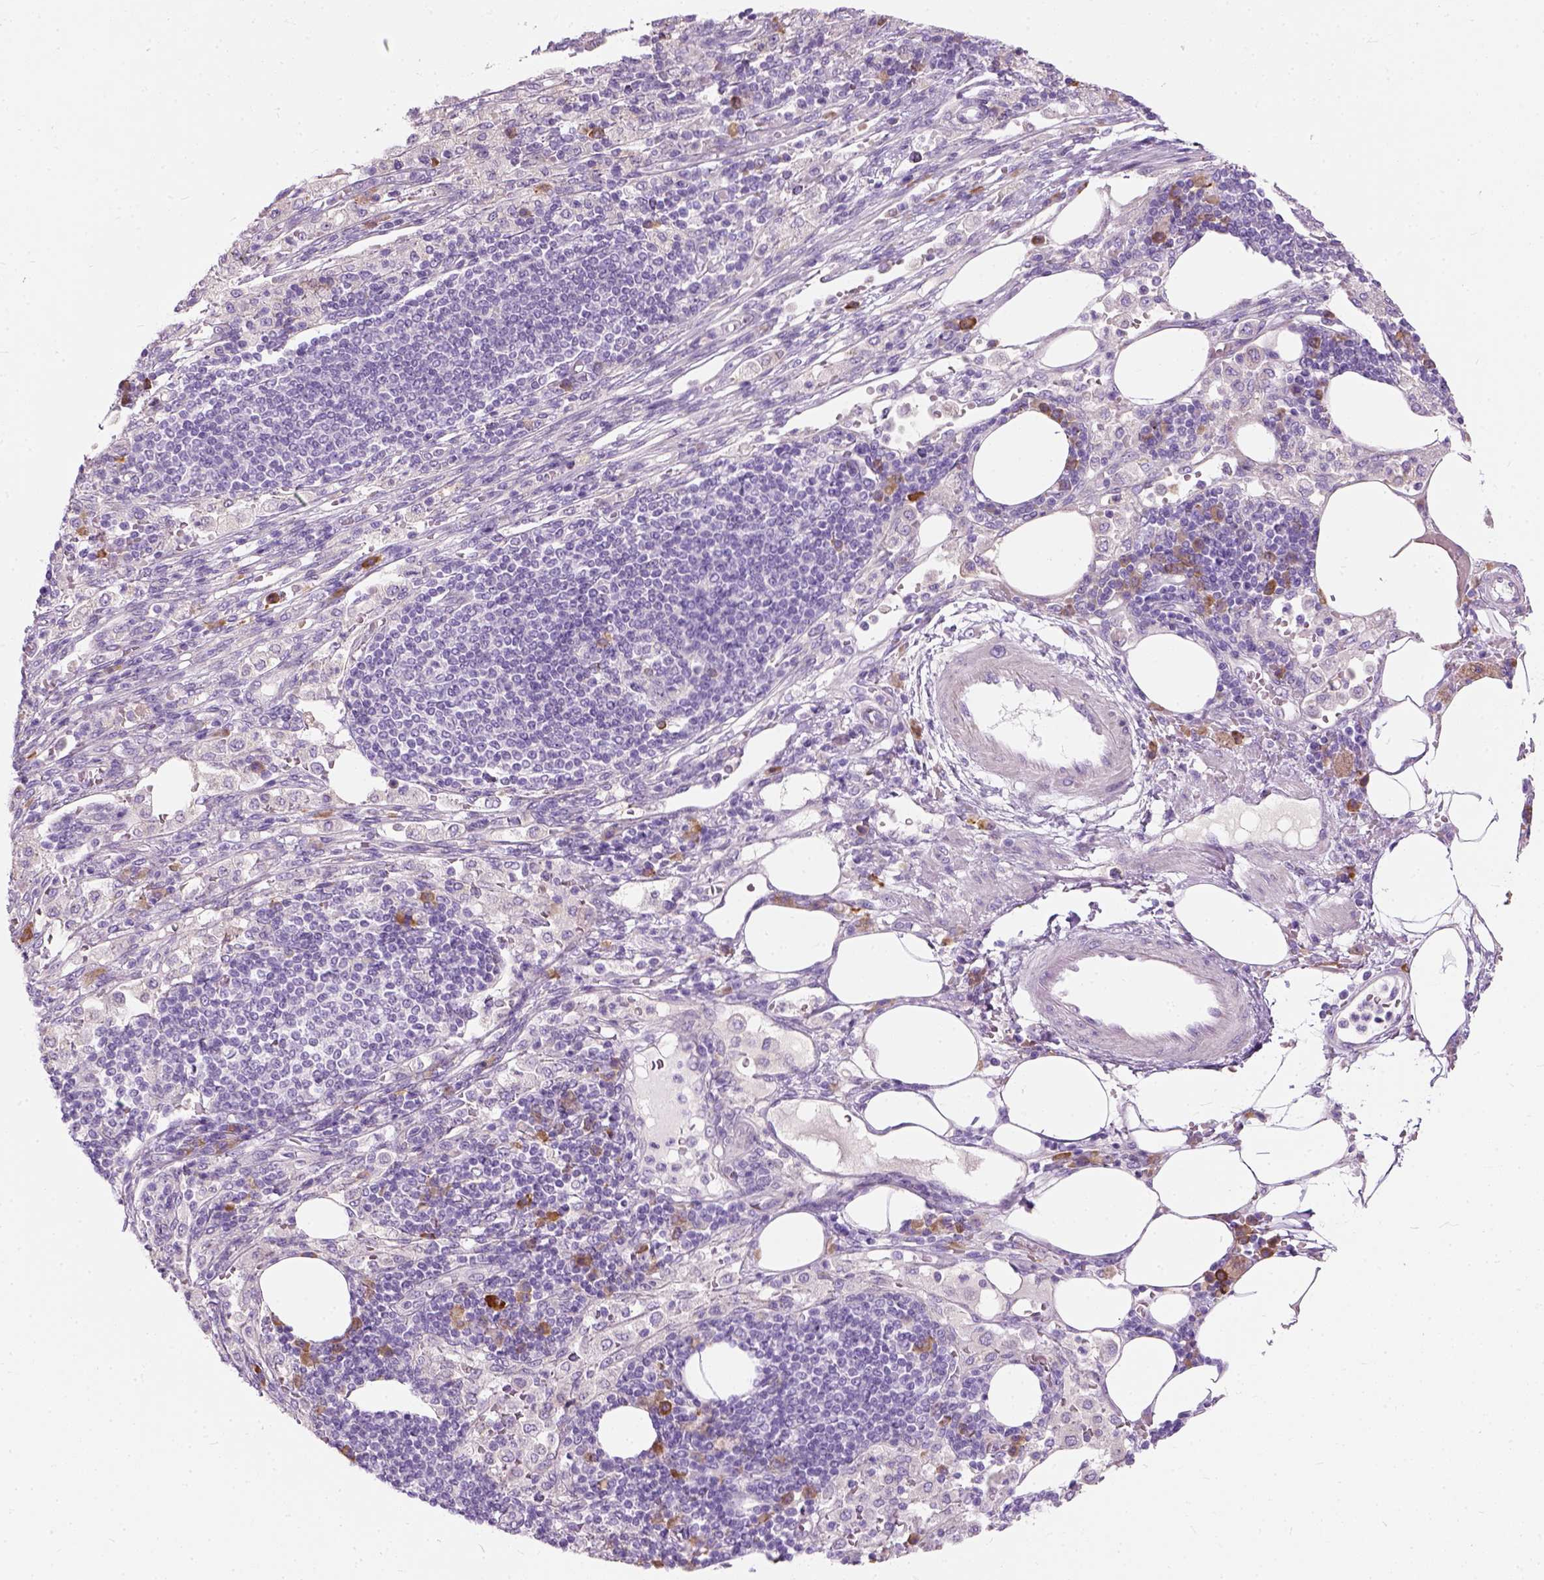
{"staining": {"intensity": "negative", "quantity": "none", "location": "none"}, "tissue": "pancreatic cancer", "cell_type": "Tumor cells", "image_type": "cancer", "snomed": [{"axis": "morphology", "description": "Adenocarcinoma, NOS"}, {"axis": "topography", "description": "Pancreas"}], "caption": "IHC photomicrograph of human pancreatic adenocarcinoma stained for a protein (brown), which demonstrates no expression in tumor cells.", "gene": "TRIM72", "patient": {"sex": "female", "age": 61}}